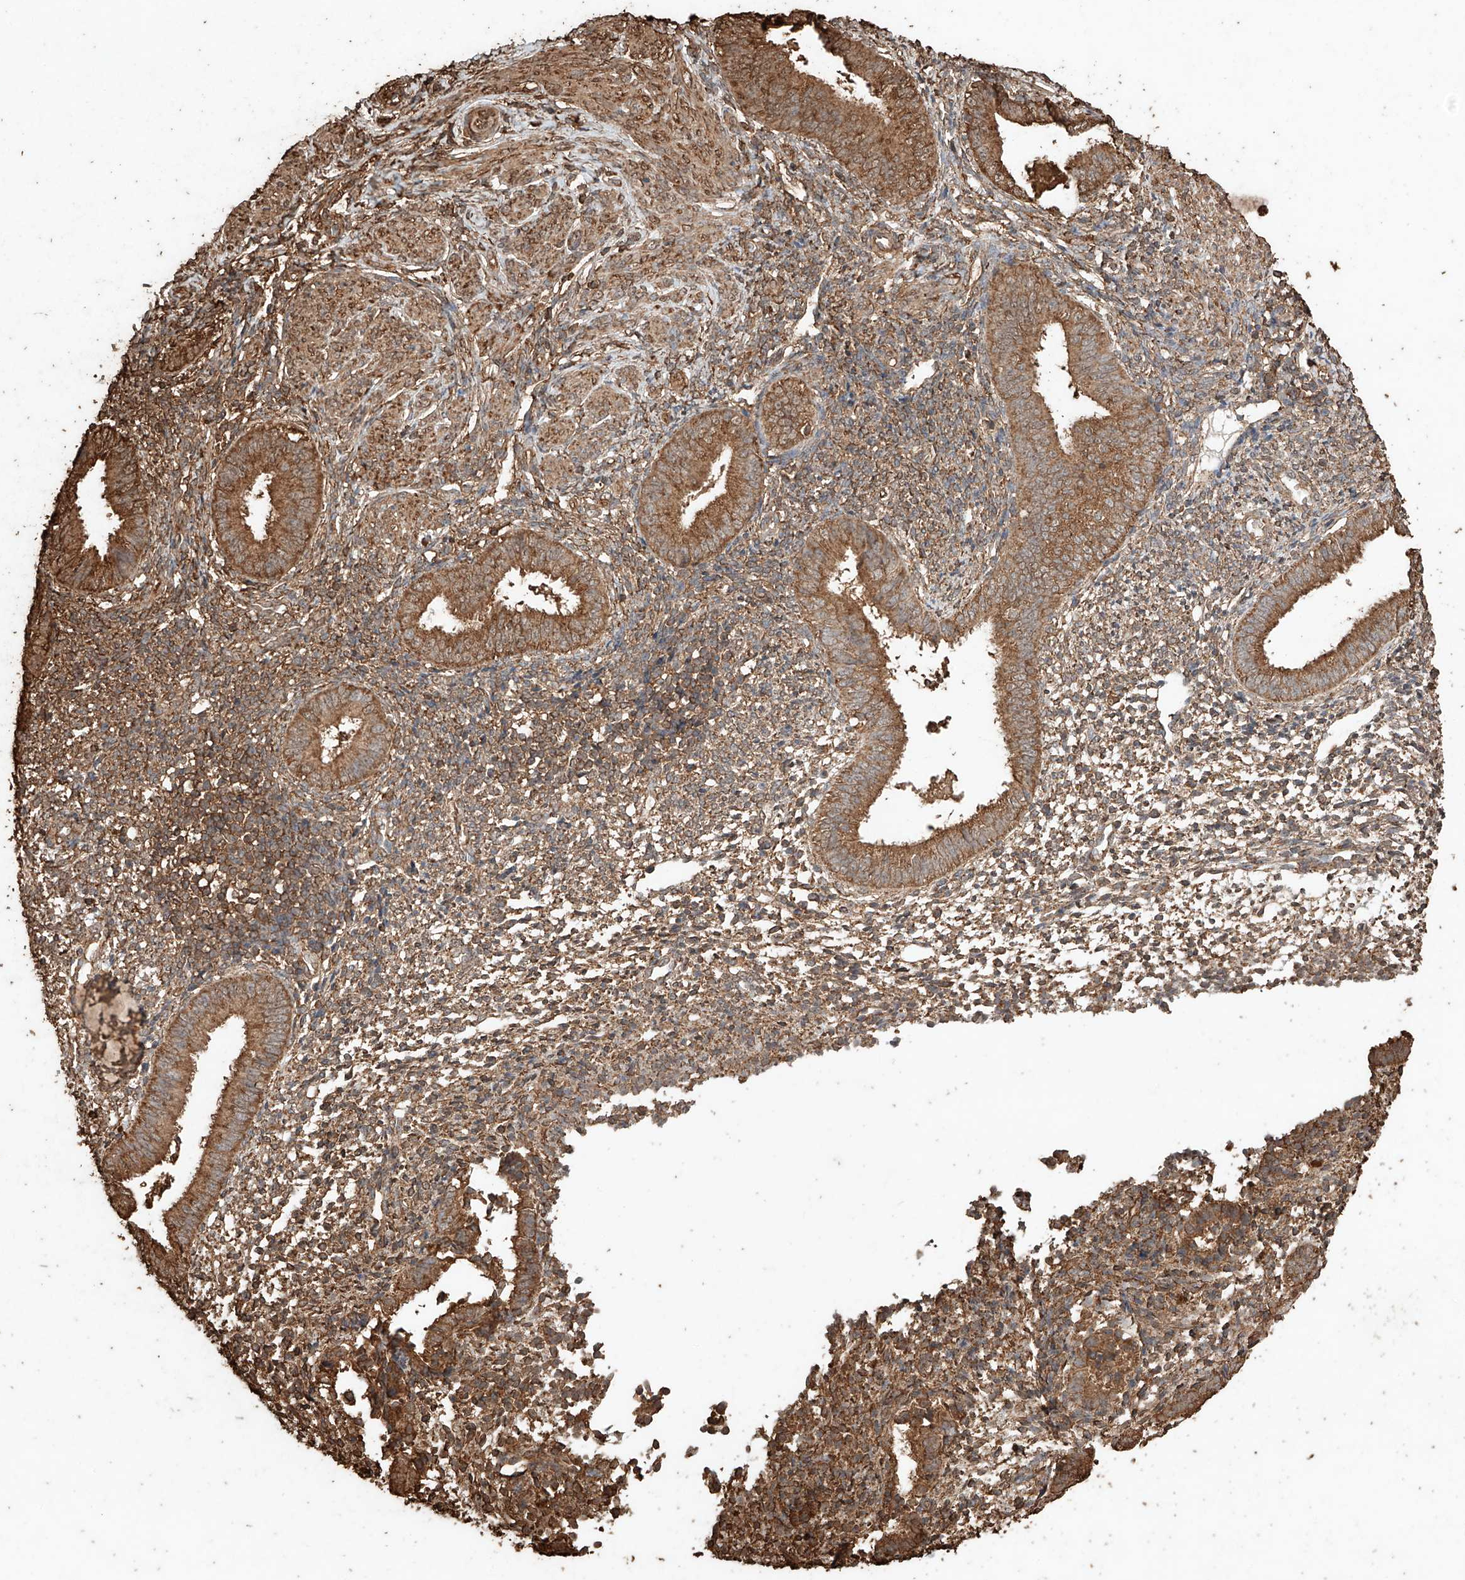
{"staining": {"intensity": "moderate", "quantity": ">75%", "location": "cytoplasmic/membranous"}, "tissue": "endometrium", "cell_type": "Cells in endometrial stroma", "image_type": "normal", "snomed": [{"axis": "morphology", "description": "Normal tissue, NOS"}, {"axis": "topography", "description": "Uterus"}, {"axis": "topography", "description": "Endometrium"}], "caption": "Cells in endometrial stroma exhibit medium levels of moderate cytoplasmic/membranous expression in approximately >75% of cells in benign endometrium.", "gene": "M6PR", "patient": {"sex": "female", "age": 48}}